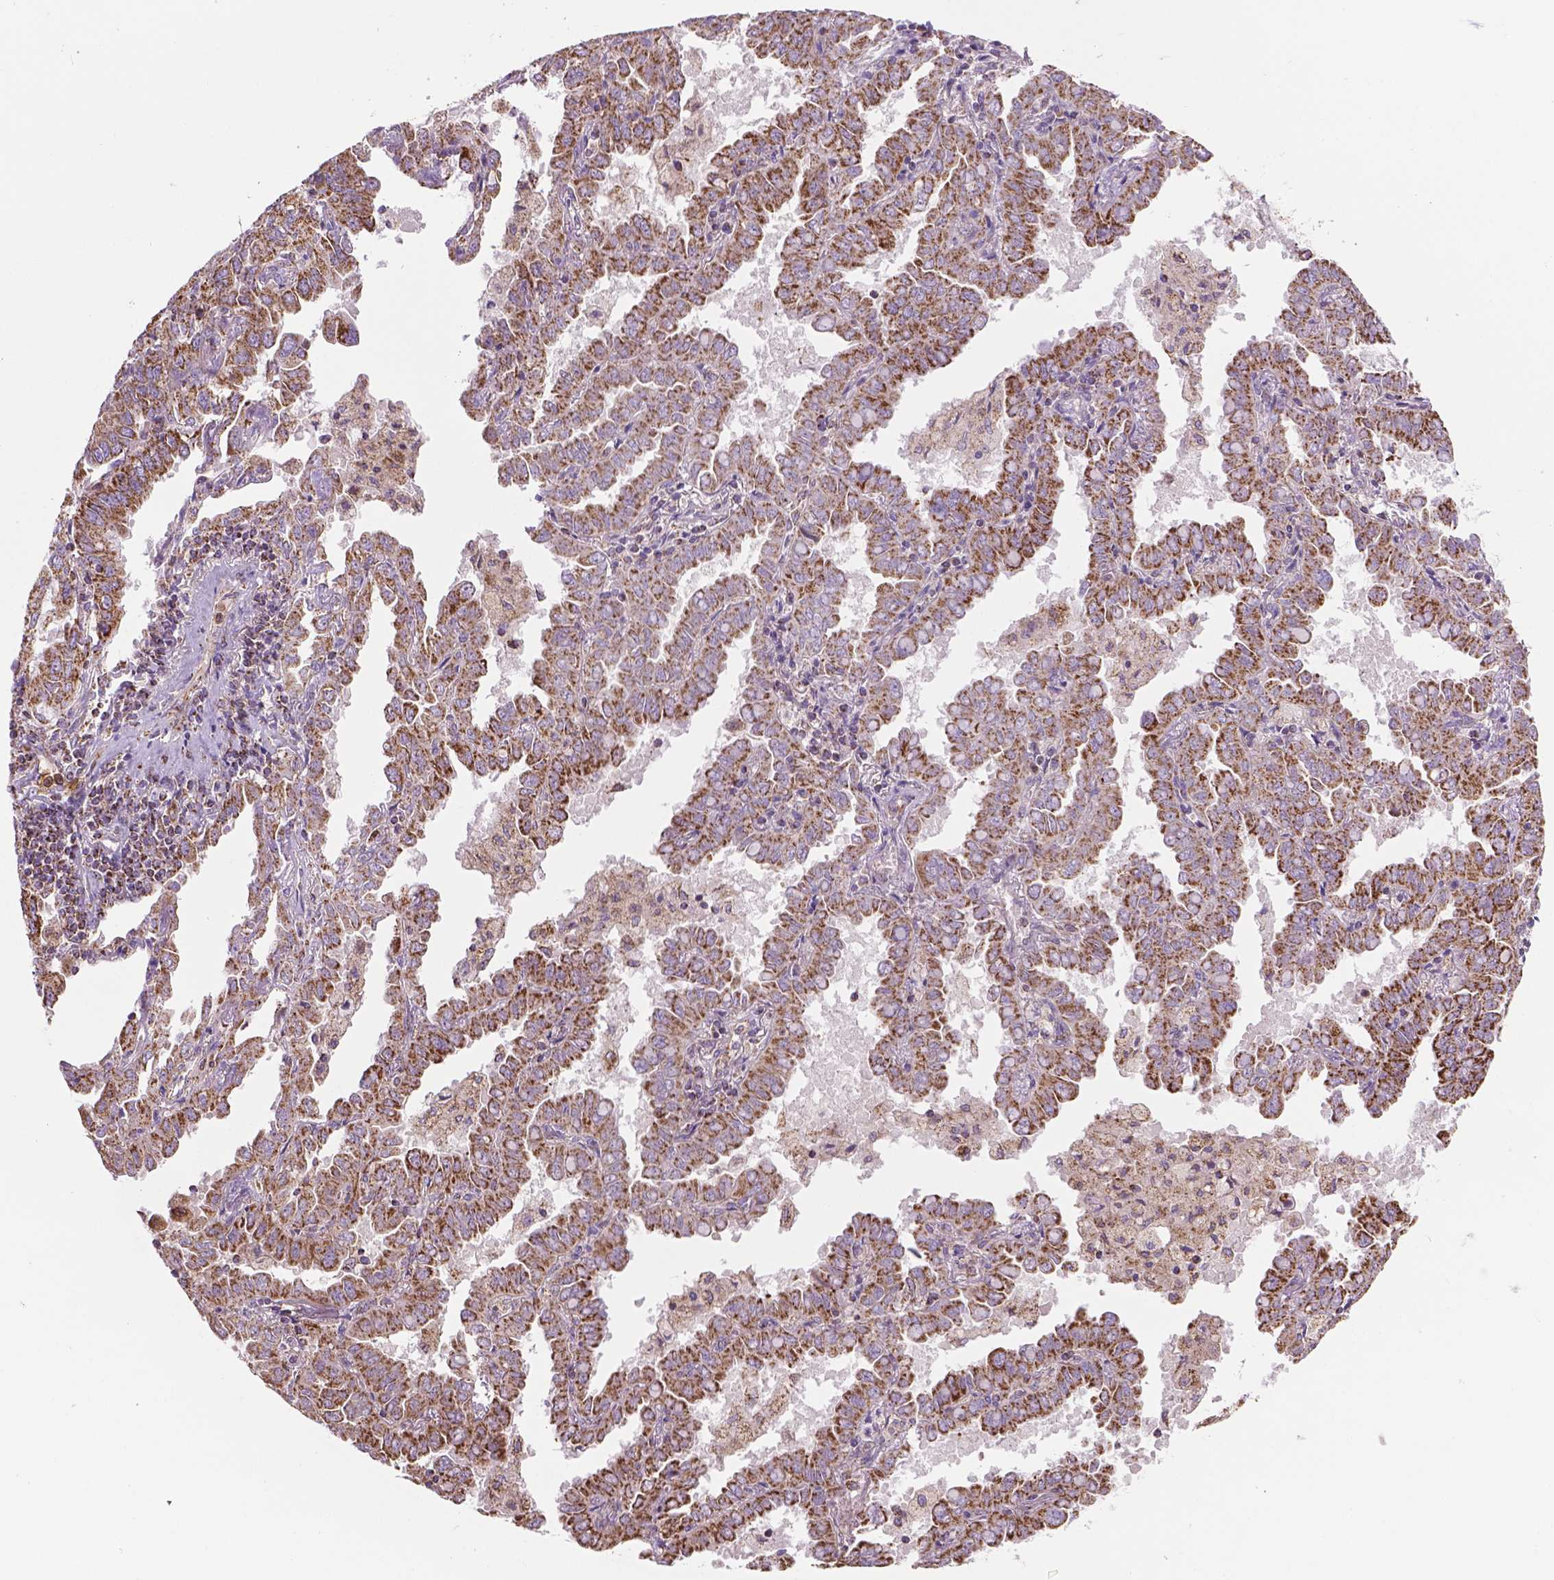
{"staining": {"intensity": "moderate", "quantity": ">75%", "location": "cytoplasmic/membranous"}, "tissue": "lung cancer", "cell_type": "Tumor cells", "image_type": "cancer", "snomed": [{"axis": "morphology", "description": "Adenocarcinoma, NOS"}, {"axis": "topography", "description": "Lung"}], "caption": "A brown stain shows moderate cytoplasmic/membranous expression of a protein in human lung adenocarcinoma tumor cells.", "gene": "PIBF1", "patient": {"sex": "male", "age": 64}}